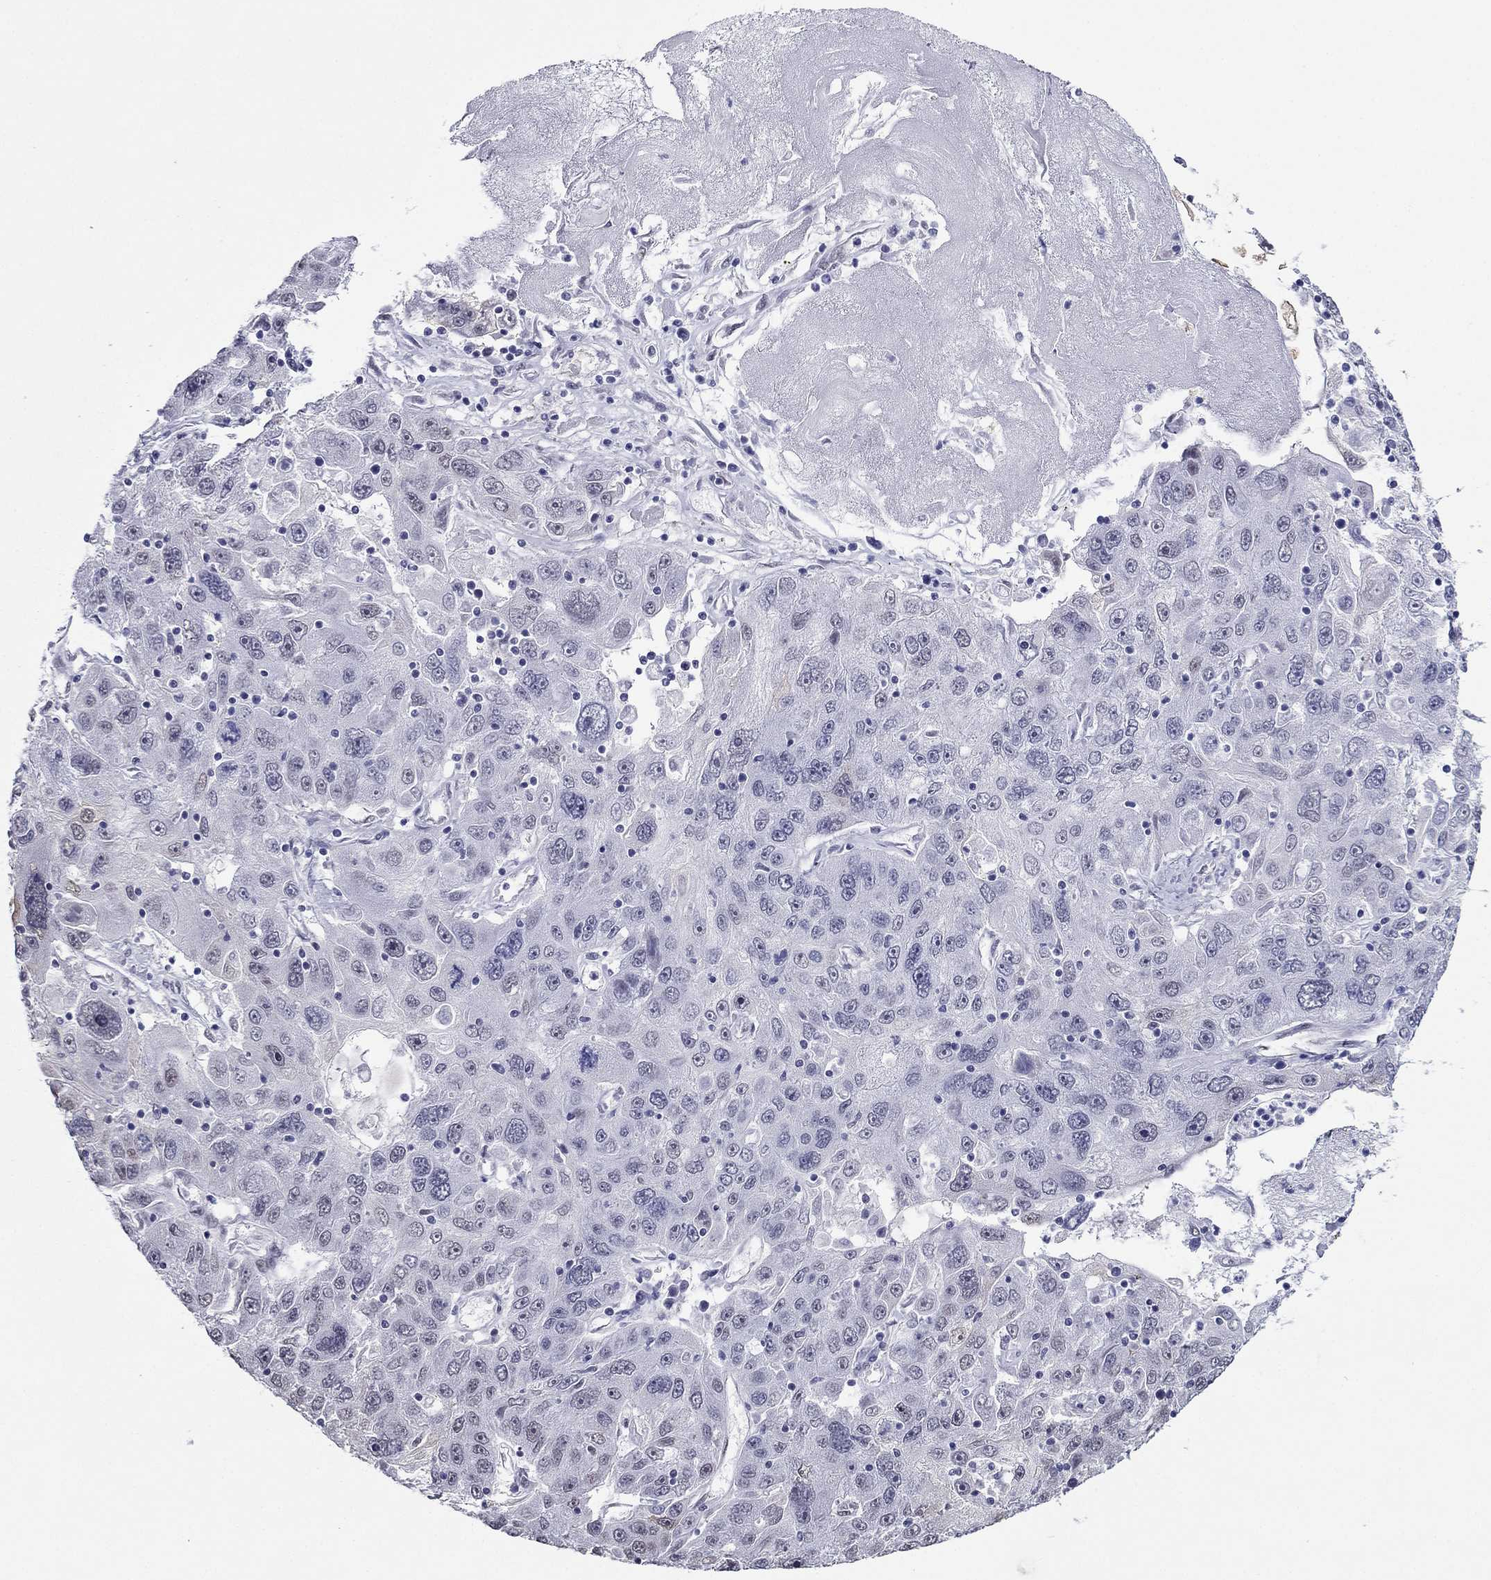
{"staining": {"intensity": "negative", "quantity": "none", "location": "none"}, "tissue": "stomach cancer", "cell_type": "Tumor cells", "image_type": "cancer", "snomed": [{"axis": "morphology", "description": "Adenocarcinoma, NOS"}, {"axis": "topography", "description": "Stomach"}], "caption": "The micrograph demonstrates no staining of tumor cells in stomach adenocarcinoma.", "gene": "PPM1G", "patient": {"sex": "male", "age": 56}}